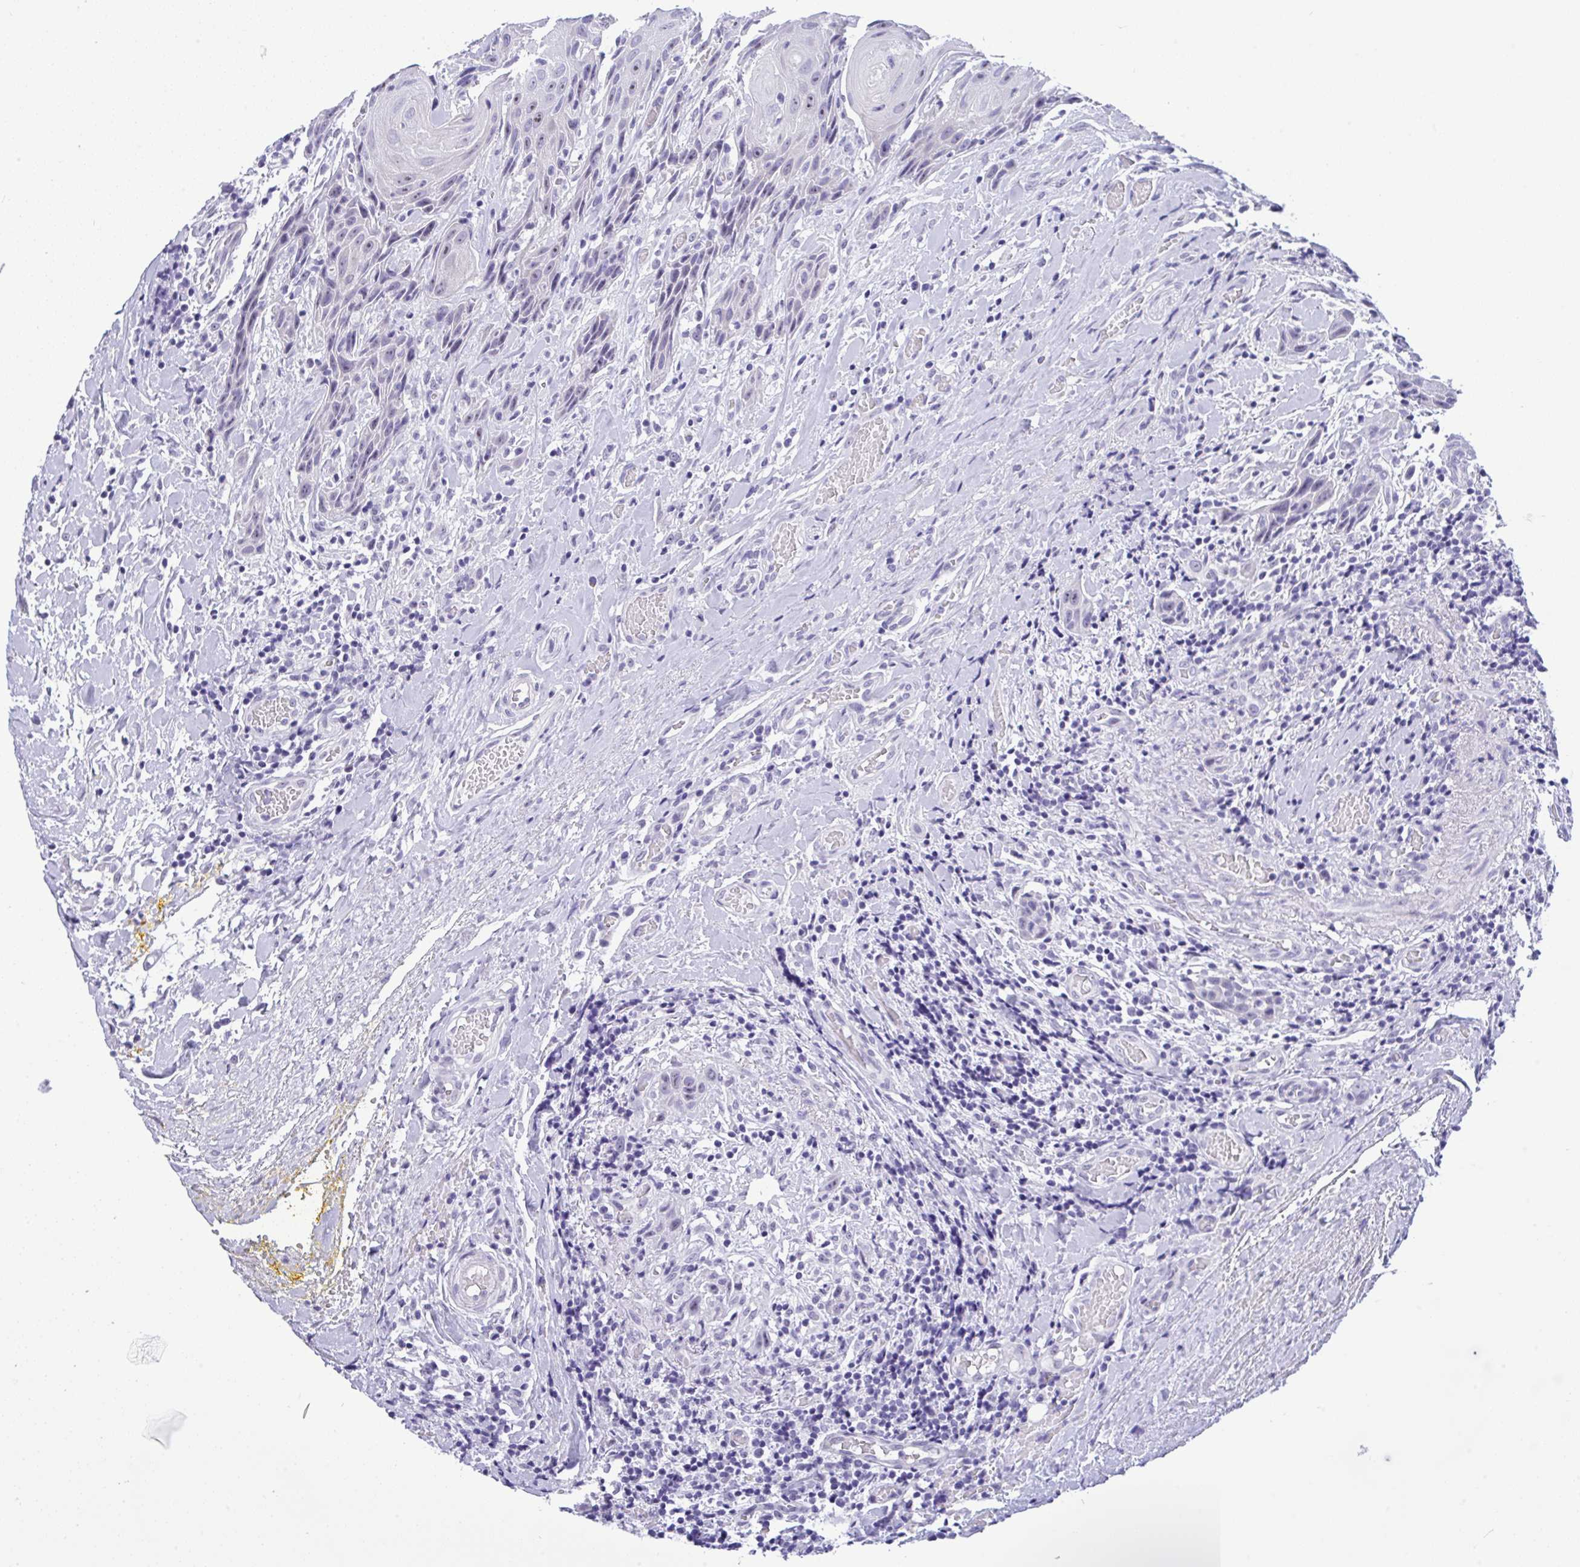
{"staining": {"intensity": "negative", "quantity": "none", "location": "none"}, "tissue": "head and neck cancer", "cell_type": "Tumor cells", "image_type": "cancer", "snomed": [{"axis": "morphology", "description": "Squamous cell carcinoma, NOS"}, {"axis": "topography", "description": "Oral tissue"}, {"axis": "topography", "description": "Head-Neck"}], "caption": "A high-resolution micrograph shows immunohistochemistry staining of head and neck cancer, which exhibits no significant positivity in tumor cells.", "gene": "YBX2", "patient": {"sex": "male", "age": 49}}